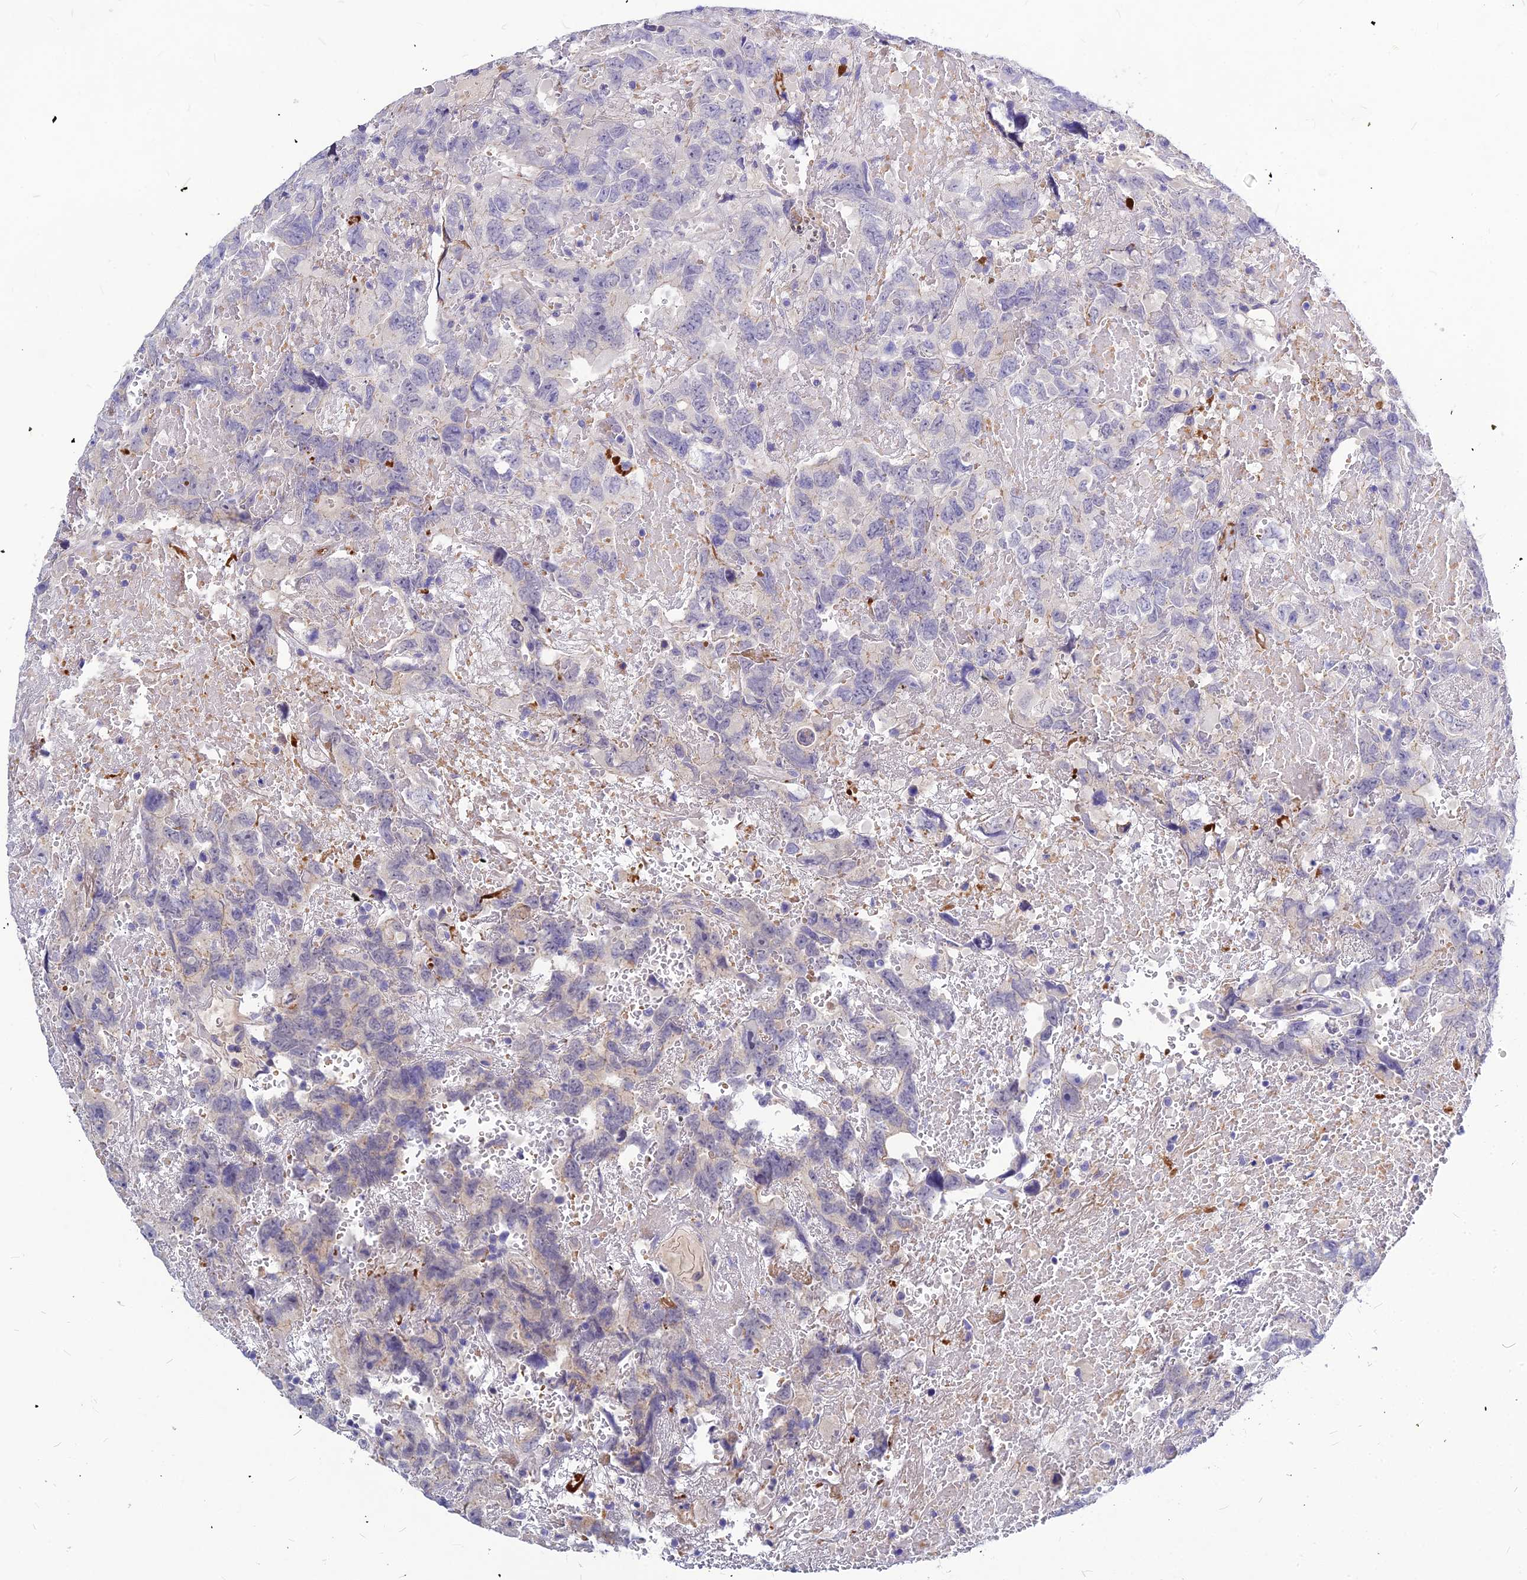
{"staining": {"intensity": "negative", "quantity": "none", "location": "none"}, "tissue": "testis cancer", "cell_type": "Tumor cells", "image_type": "cancer", "snomed": [{"axis": "morphology", "description": "Carcinoma, Embryonal, NOS"}, {"axis": "topography", "description": "Testis"}], "caption": "Tumor cells show no significant protein staining in embryonal carcinoma (testis). (DAB IHC, high magnification).", "gene": "DMRTA1", "patient": {"sex": "male", "age": 45}}